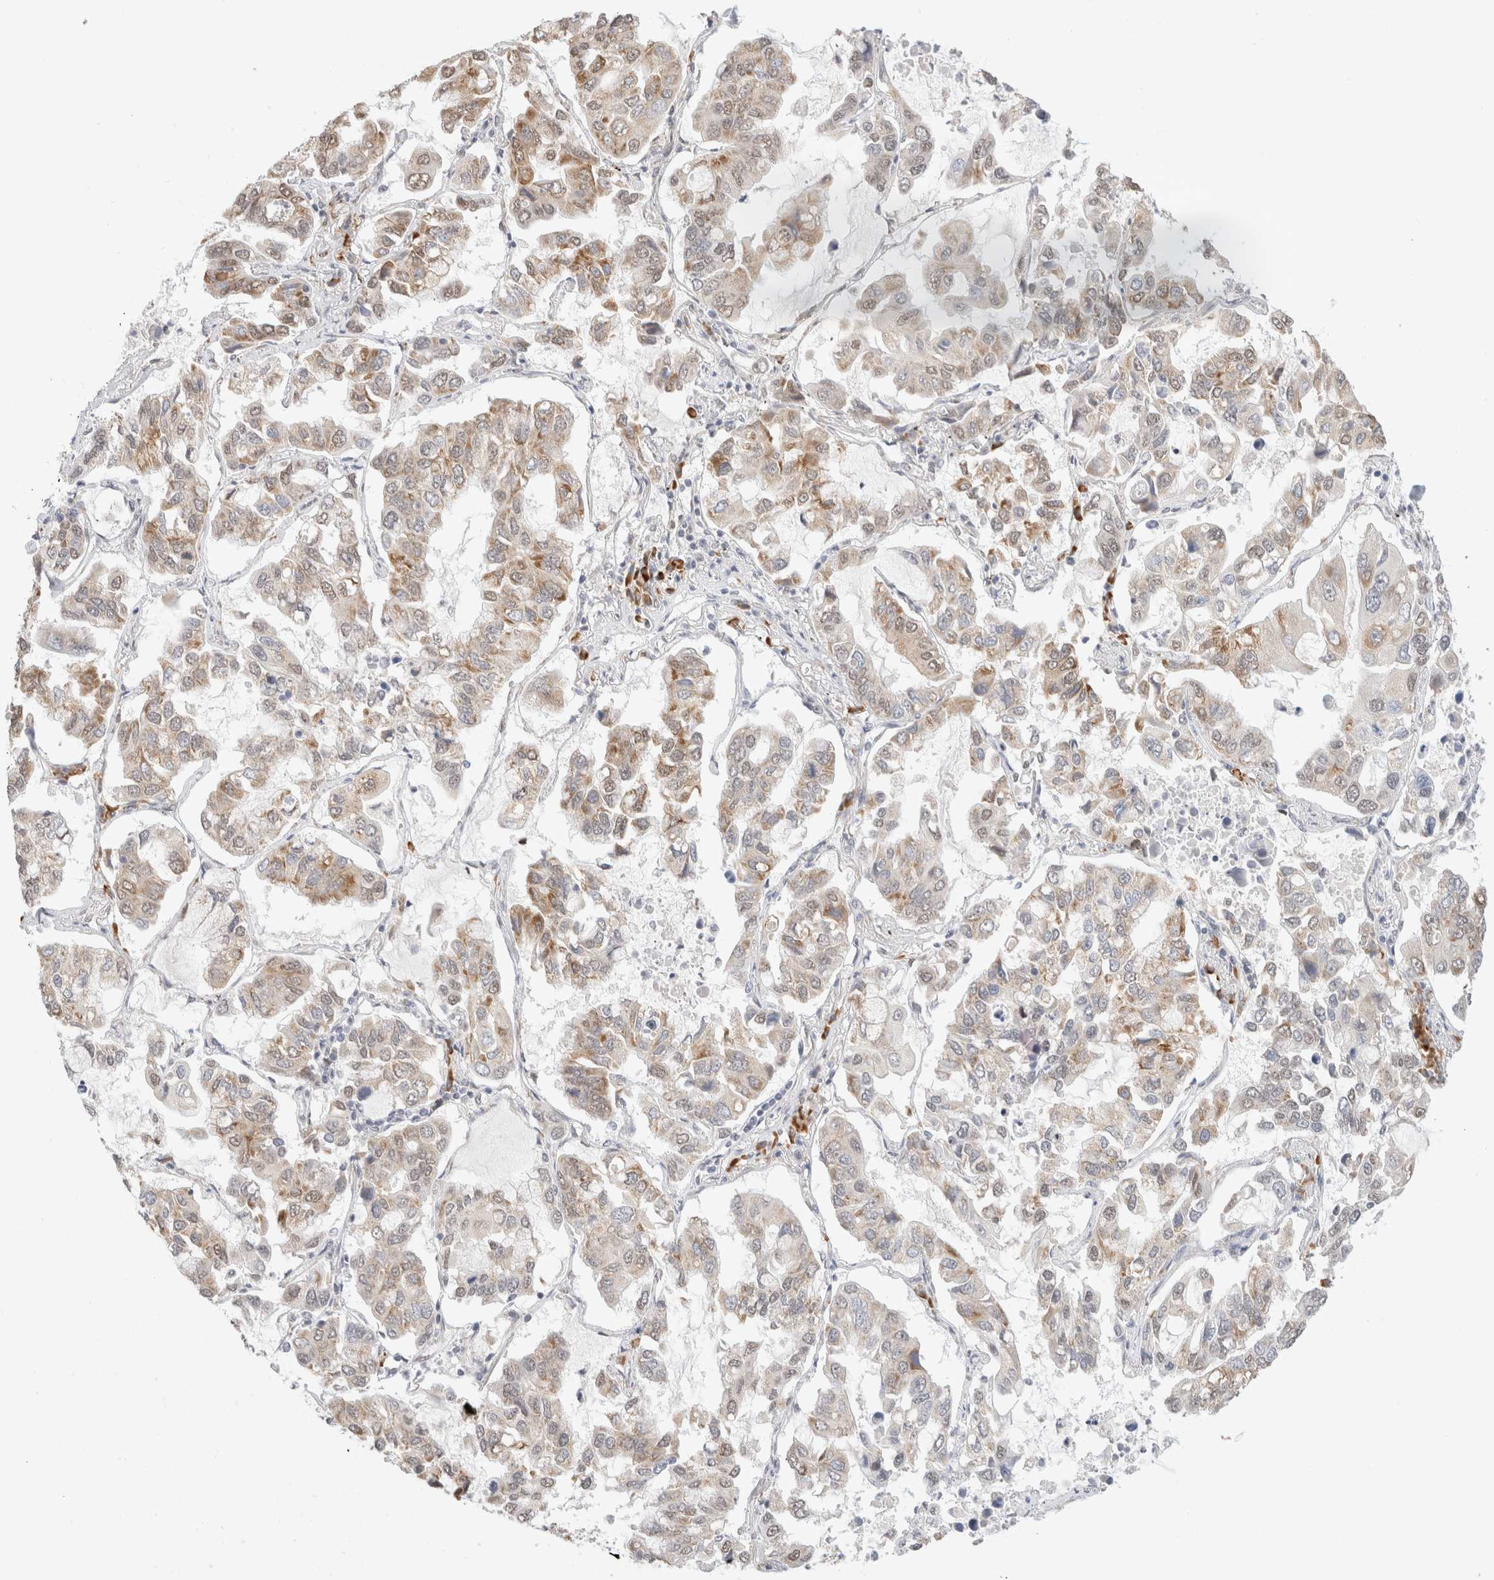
{"staining": {"intensity": "moderate", "quantity": "25%-75%", "location": "cytoplasmic/membranous"}, "tissue": "lung cancer", "cell_type": "Tumor cells", "image_type": "cancer", "snomed": [{"axis": "morphology", "description": "Adenocarcinoma, NOS"}, {"axis": "topography", "description": "Lung"}], "caption": "A histopathology image of lung adenocarcinoma stained for a protein exhibits moderate cytoplasmic/membranous brown staining in tumor cells.", "gene": "HDLBP", "patient": {"sex": "male", "age": 64}}